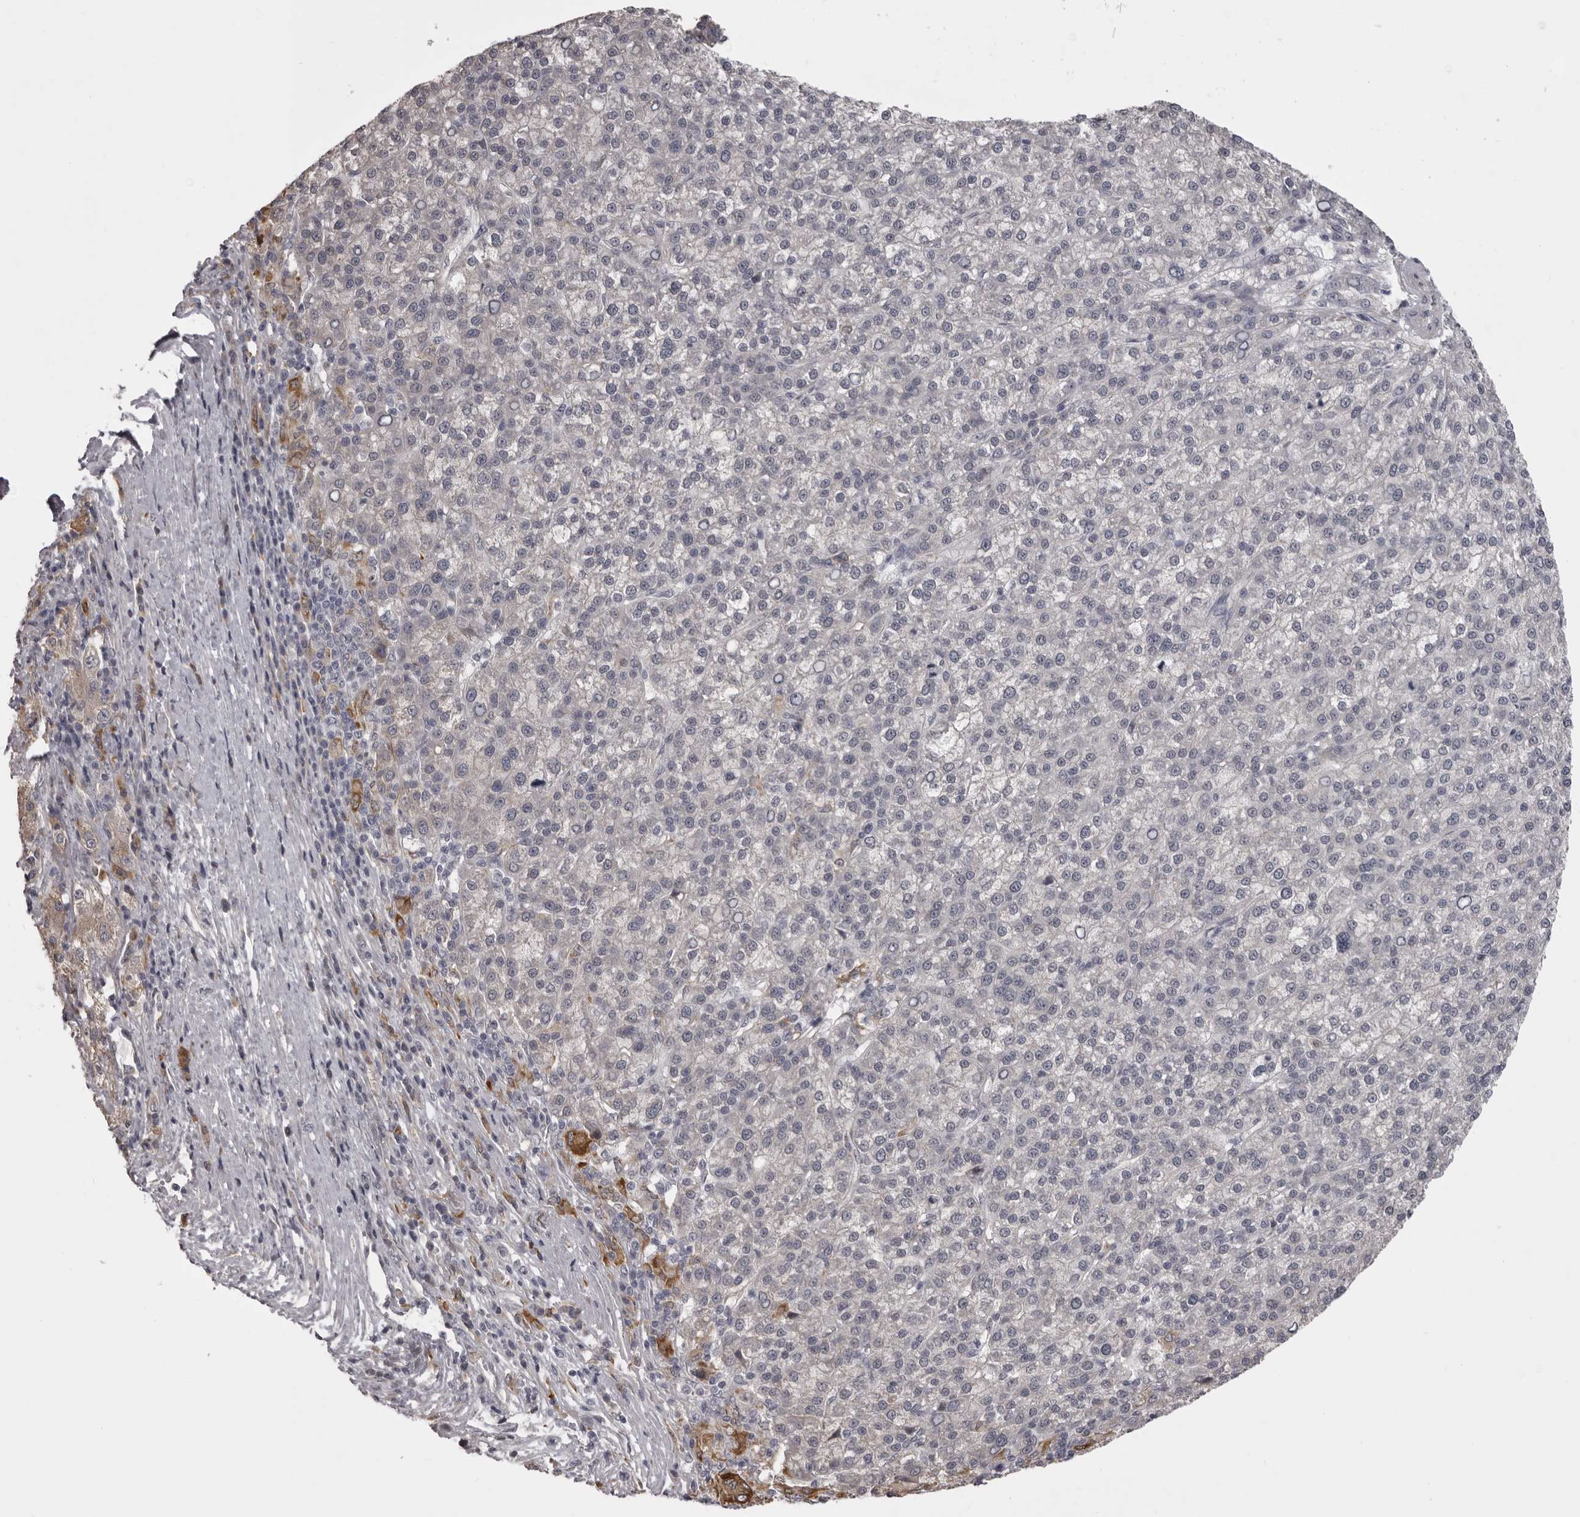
{"staining": {"intensity": "negative", "quantity": "none", "location": "none"}, "tissue": "liver cancer", "cell_type": "Tumor cells", "image_type": "cancer", "snomed": [{"axis": "morphology", "description": "Carcinoma, Hepatocellular, NOS"}, {"axis": "topography", "description": "Liver"}], "caption": "A high-resolution micrograph shows immunohistochemistry staining of liver cancer (hepatocellular carcinoma), which exhibits no significant expression in tumor cells.", "gene": "NCEH1", "patient": {"sex": "female", "age": 58}}